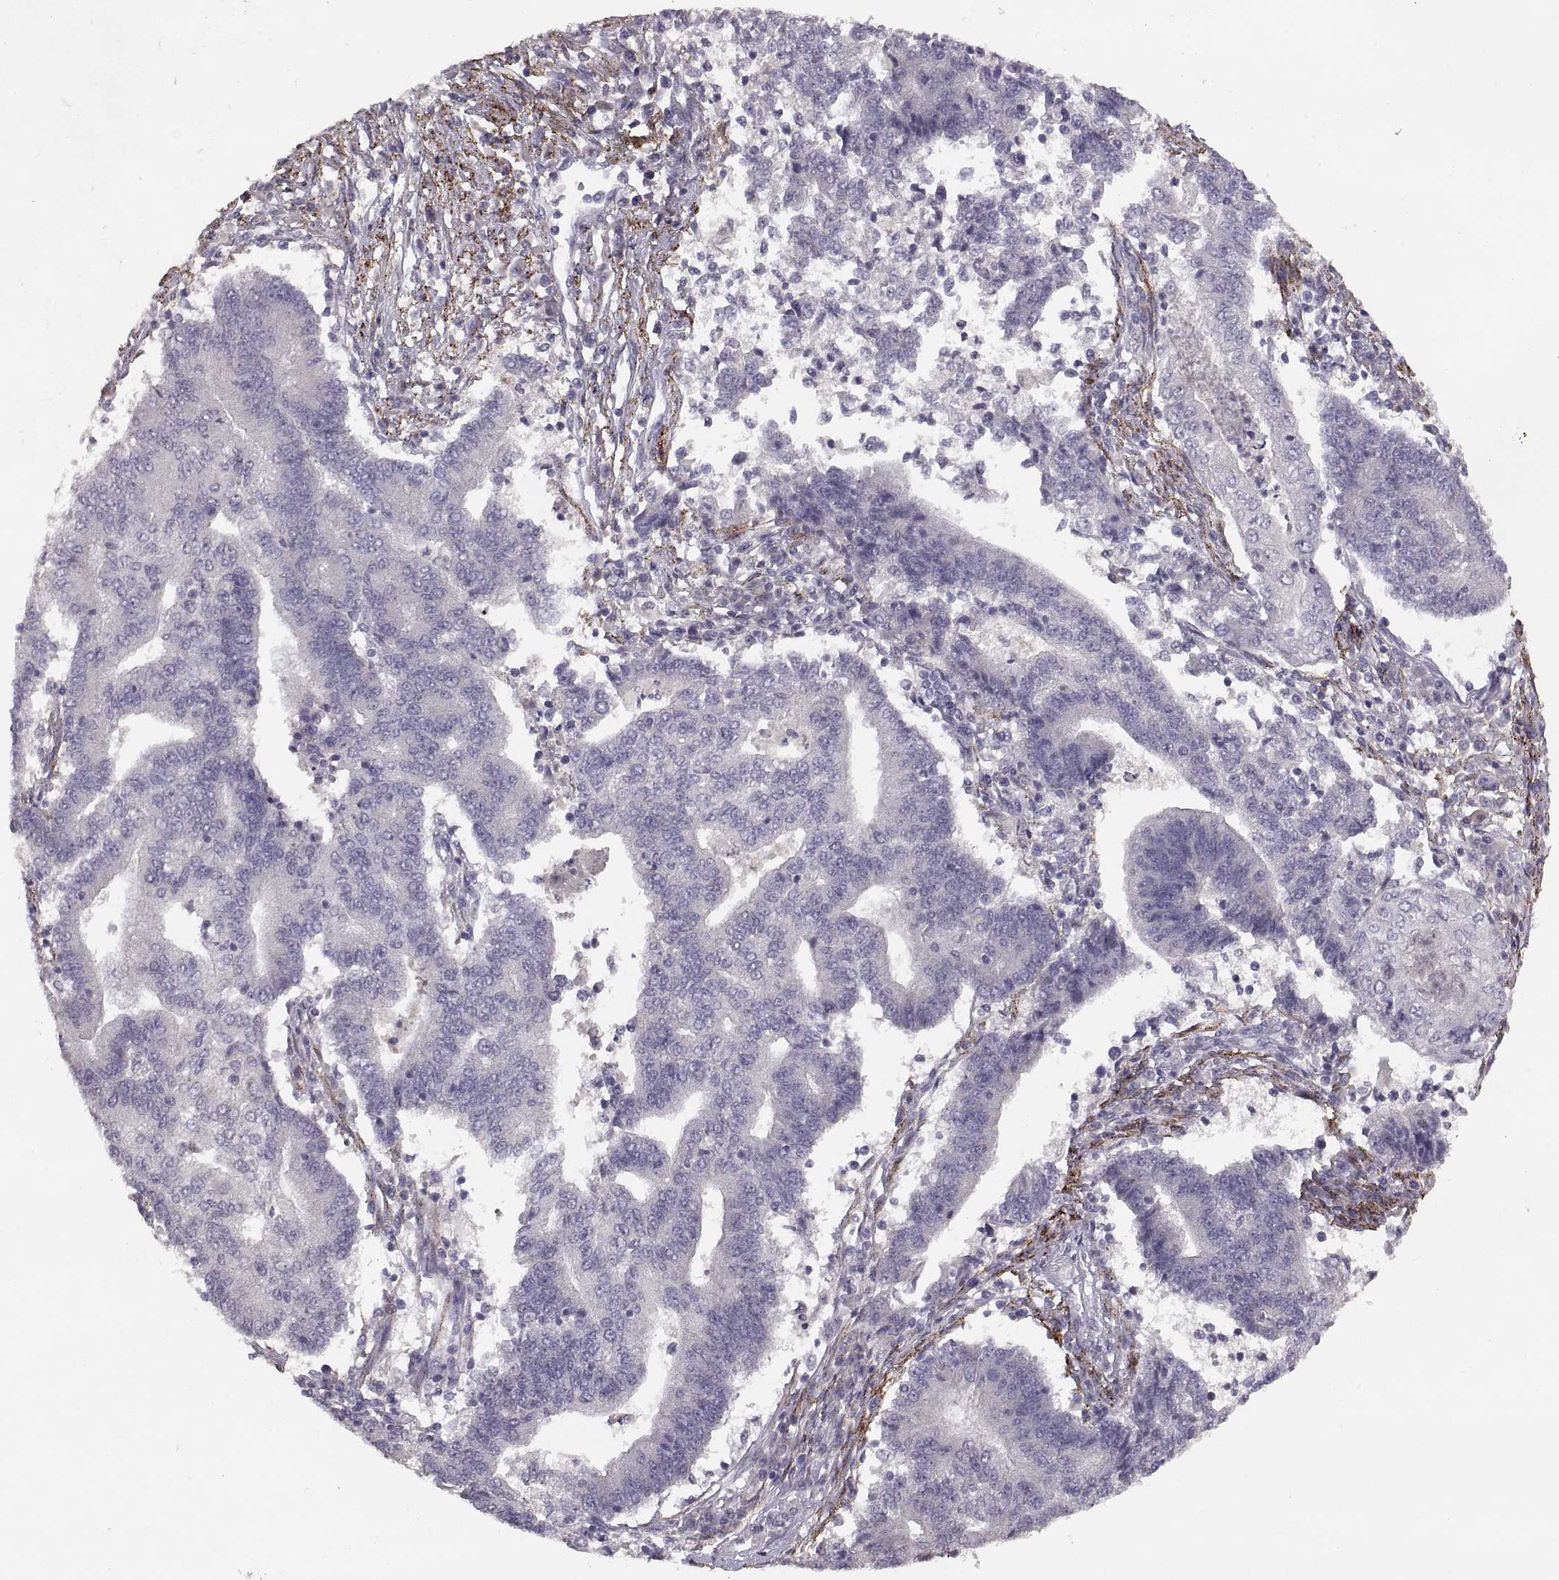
{"staining": {"intensity": "negative", "quantity": "none", "location": "none"}, "tissue": "endometrial cancer", "cell_type": "Tumor cells", "image_type": "cancer", "snomed": [{"axis": "morphology", "description": "Adenocarcinoma, NOS"}, {"axis": "topography", "description": "Uterus"}, {"axis": "topography", "description": "Endometrium"}], "caption": "A micrograph of endometrial cancer stained for a protein displays no brown staining in tumor cells.", "gene": "CDH2", "patient": {"sex": "female", "age": 54}}